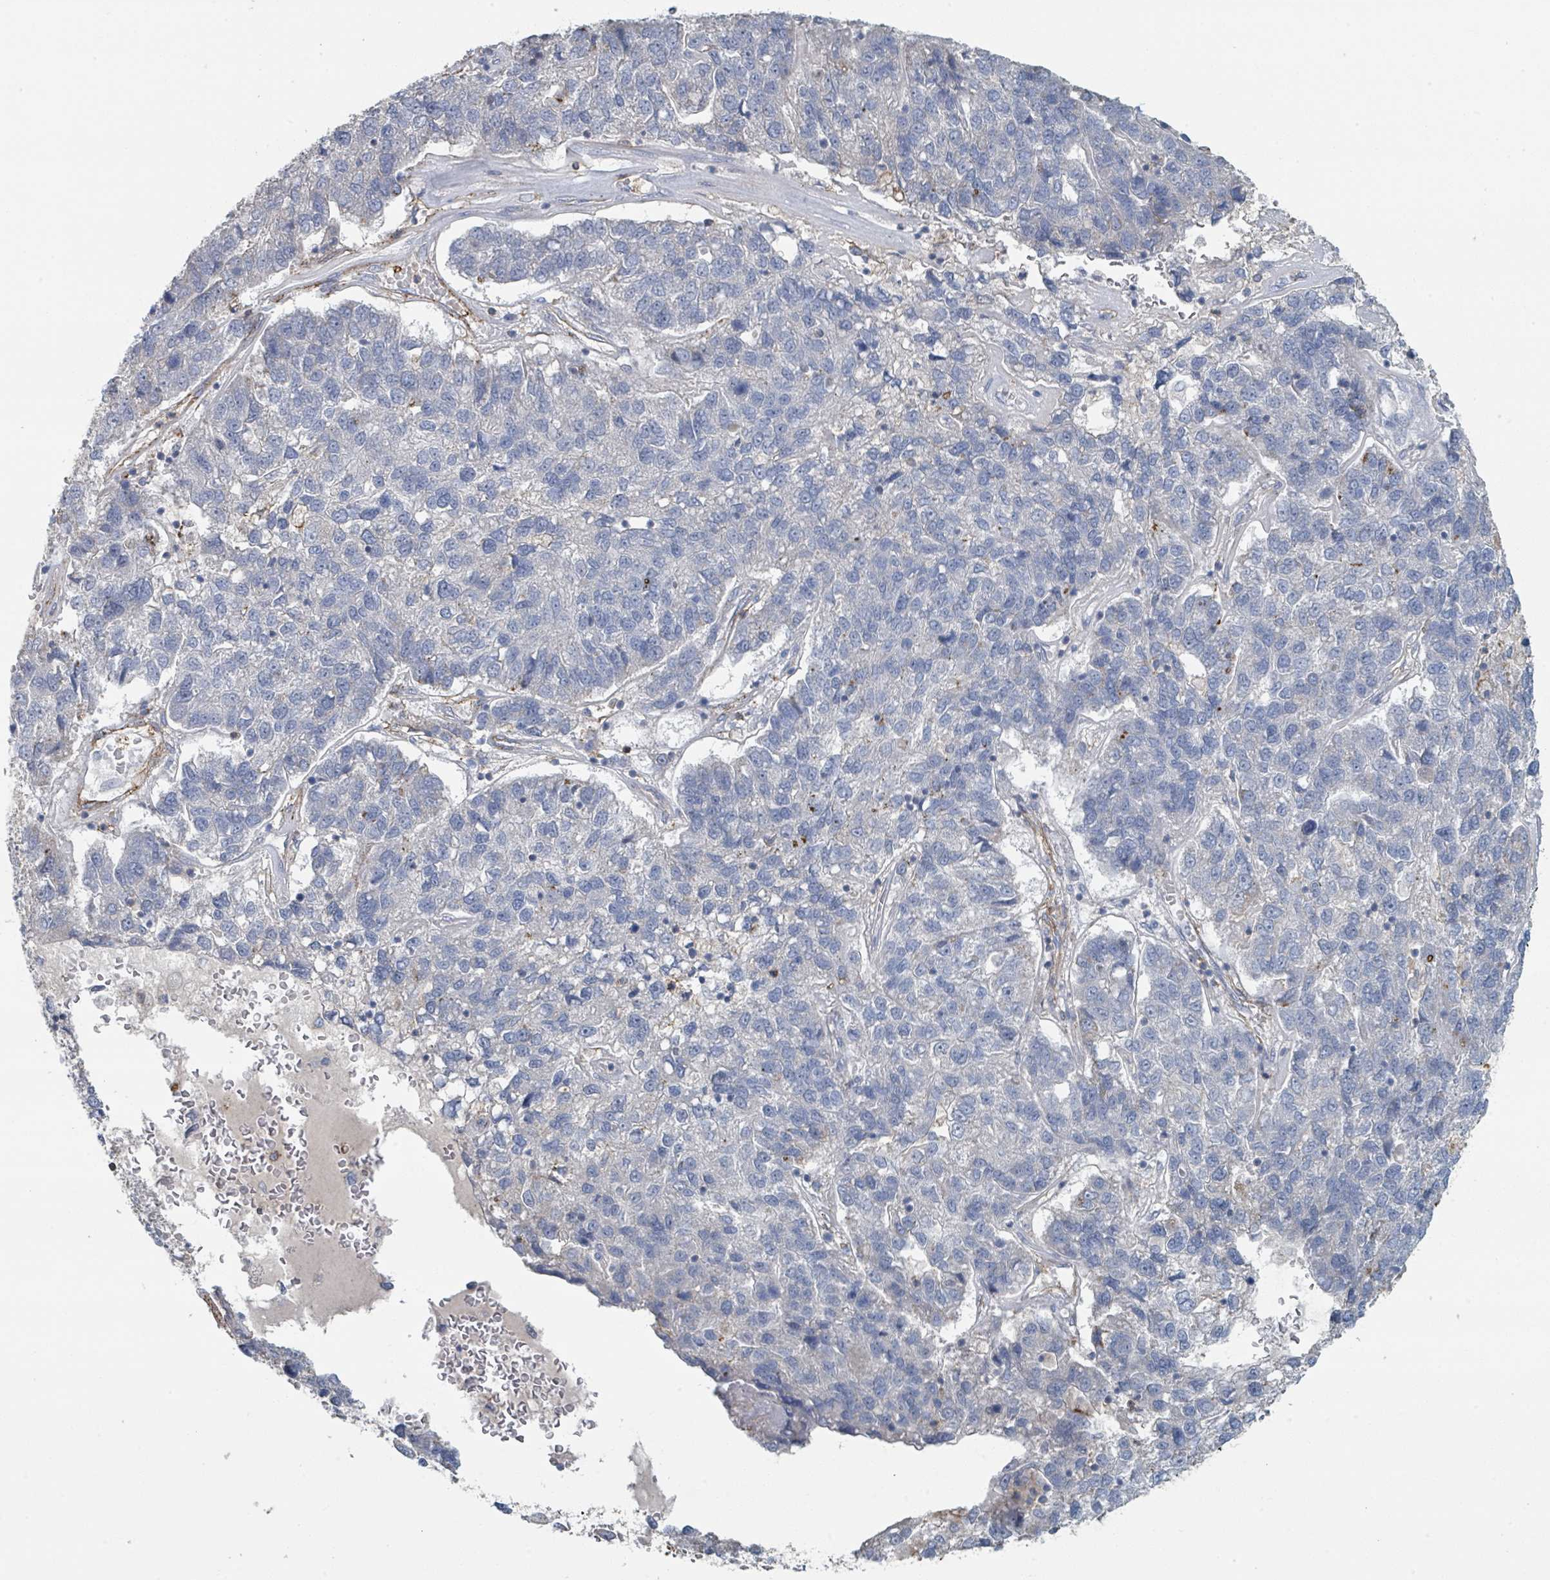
{"staining": {"intensity": "negative", "quantity": "none", "location": "none"}, "tissue": "pancreatic cancer", "cell_type": "Tumor cells", "image_type": "cancer", "snomed": [{"axis": "morphology", "description": "Adenocarcinoma, NOS"}, {"axis": "topography", "description": "Pancreas"}], "caption": "DAB (3,3'-diaminobenzidine) immunohistochemical staining of adenocarcinoma (pancreatic) shows no significant expression in tumor cells.", "gene": "LRRC42", "patient": {"sex": "female", "age": 61}}